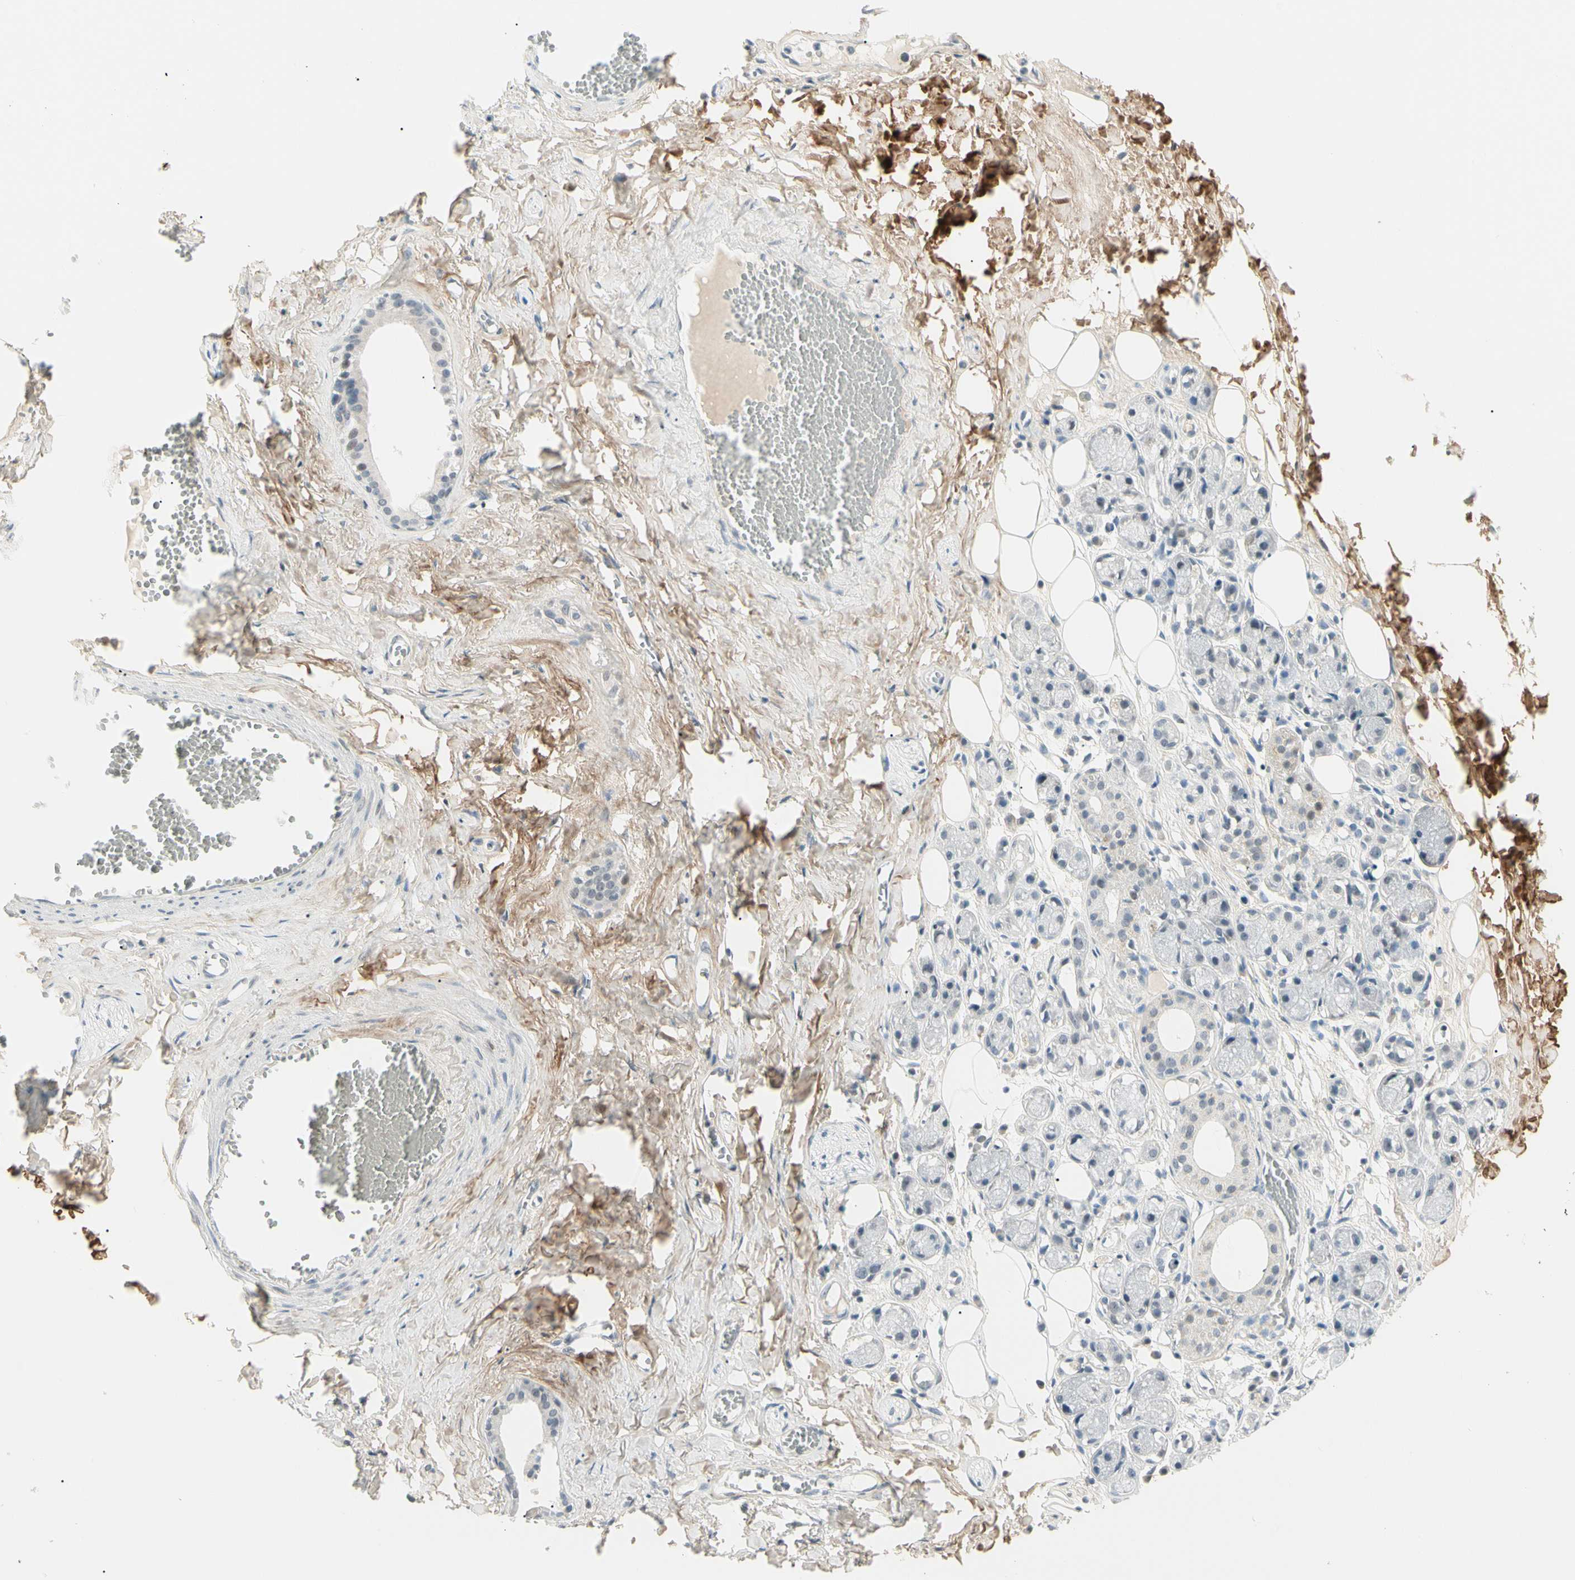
{"staining": {"intensity": "weak", "quantity": "25%-75%", "location": "cytoplasmic/membranous"}, "tissue": "adipose tissue", "cell_type": "Adipocytes", "image_type": "normal", "snomed": [{"axis": "morphology", "description": "Normal tissue, NOS"}, {"axis": "morphology", "description": "Inflammation, NOS"}, {"axis": "topography", "description": "Vascular tissue"}, {"axis": "topography", "description": "Salivary gland"}], "caption": "A high-resolution photomicrograph shows IHC staining of benign adipose tissue, which shows weak cytoplasmic/membranous expression in approximately 25%-75% of adipocytes.", "gene": "ASPN", "patient": {"sex": "female", "age": 75}}